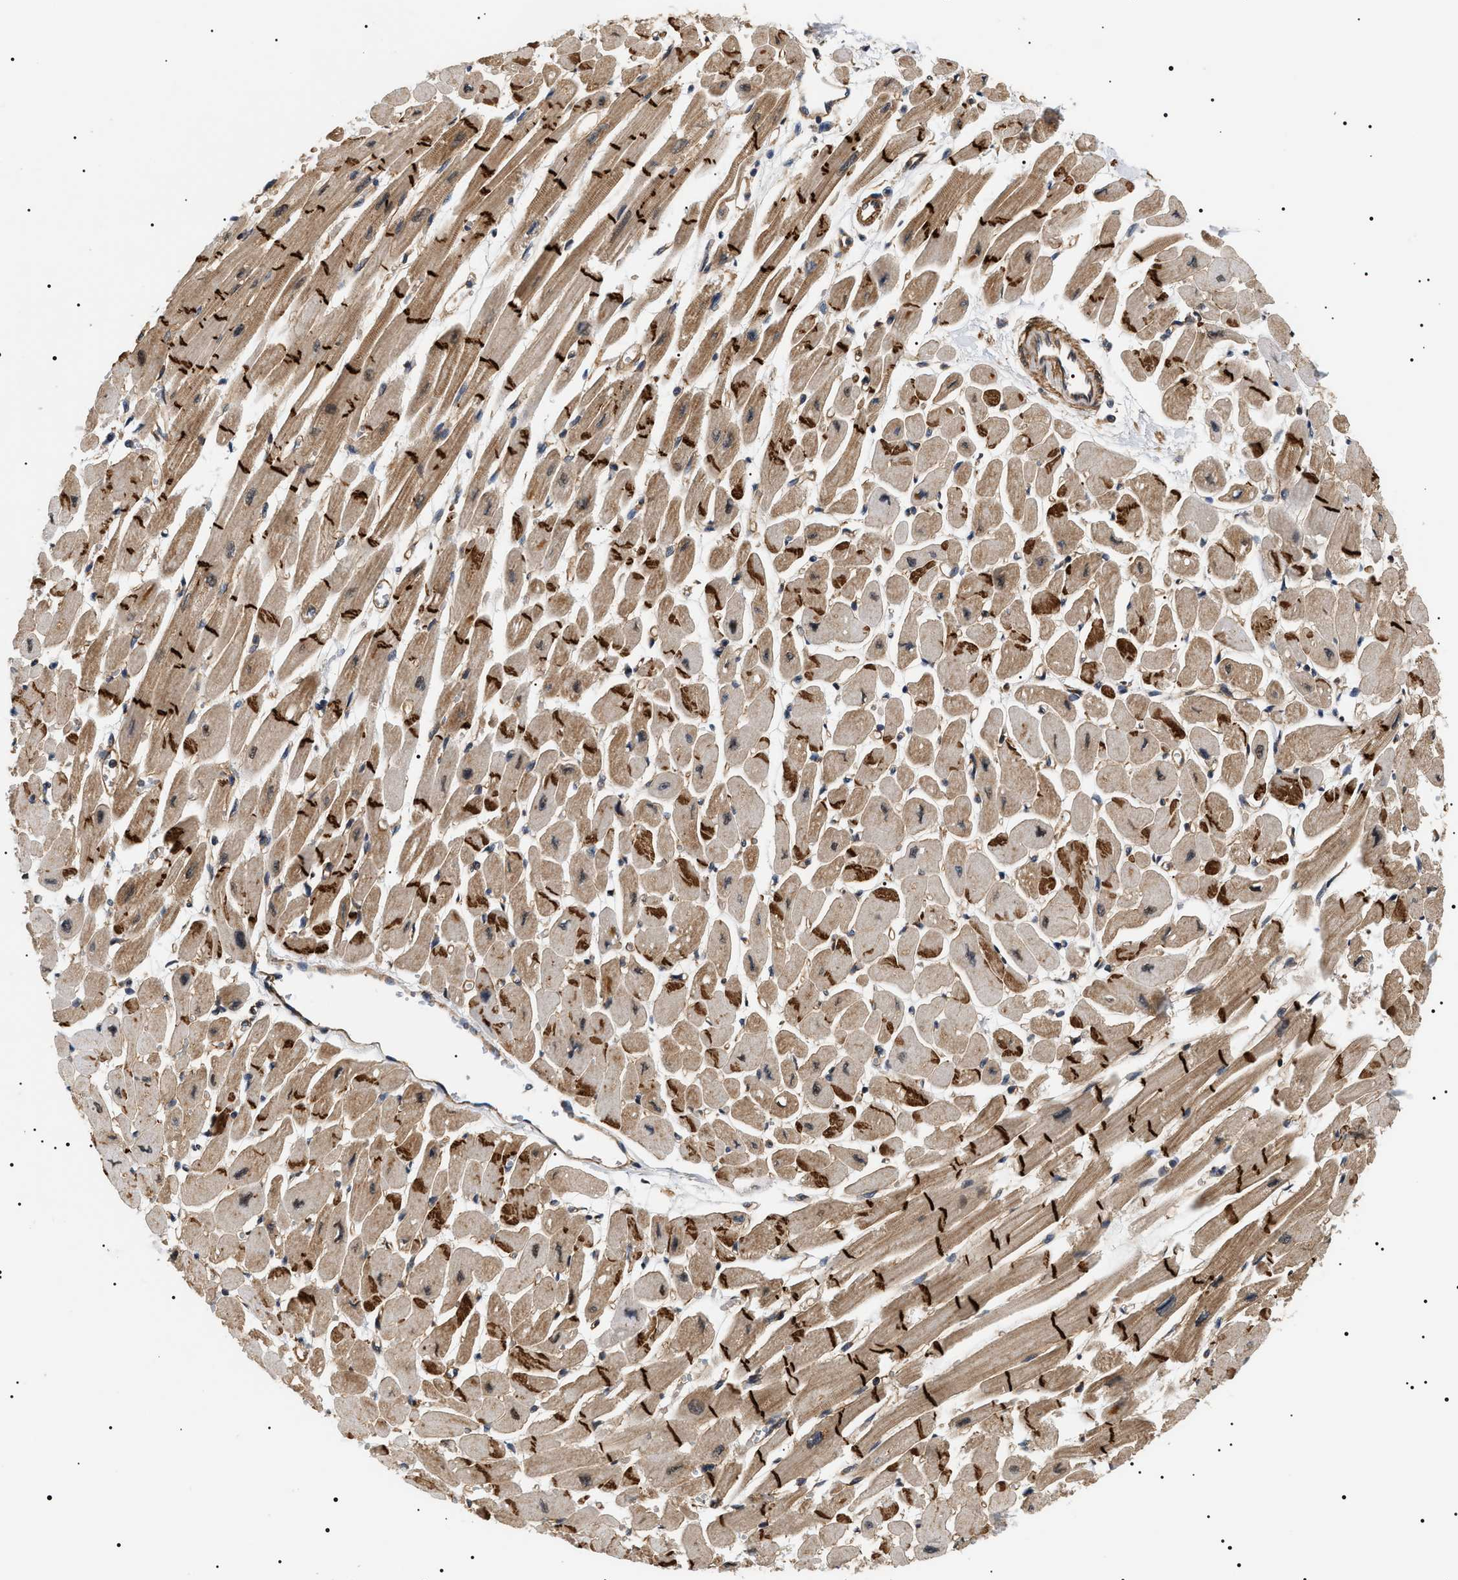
{"staining": {"intensity": "strong", "quantity": "25%-75%", "location": "cytoplasmic/membranous"}, "tissue": "heart muscle", "cell_type": "Cardiomyocytes", "image_type": "normal", "snomed": [{"axis": "morphology", "description": "Normal tissue, NOS"}, {"axis": "topography", "description": "Heart"}], "caption": "Heart muscle stained for a protein shows strong cytoplasmic/membranous positivity in cardiomyocytes.", "gene": "SH3GLB2", "patient": {"sex": "female", "age": 54}}